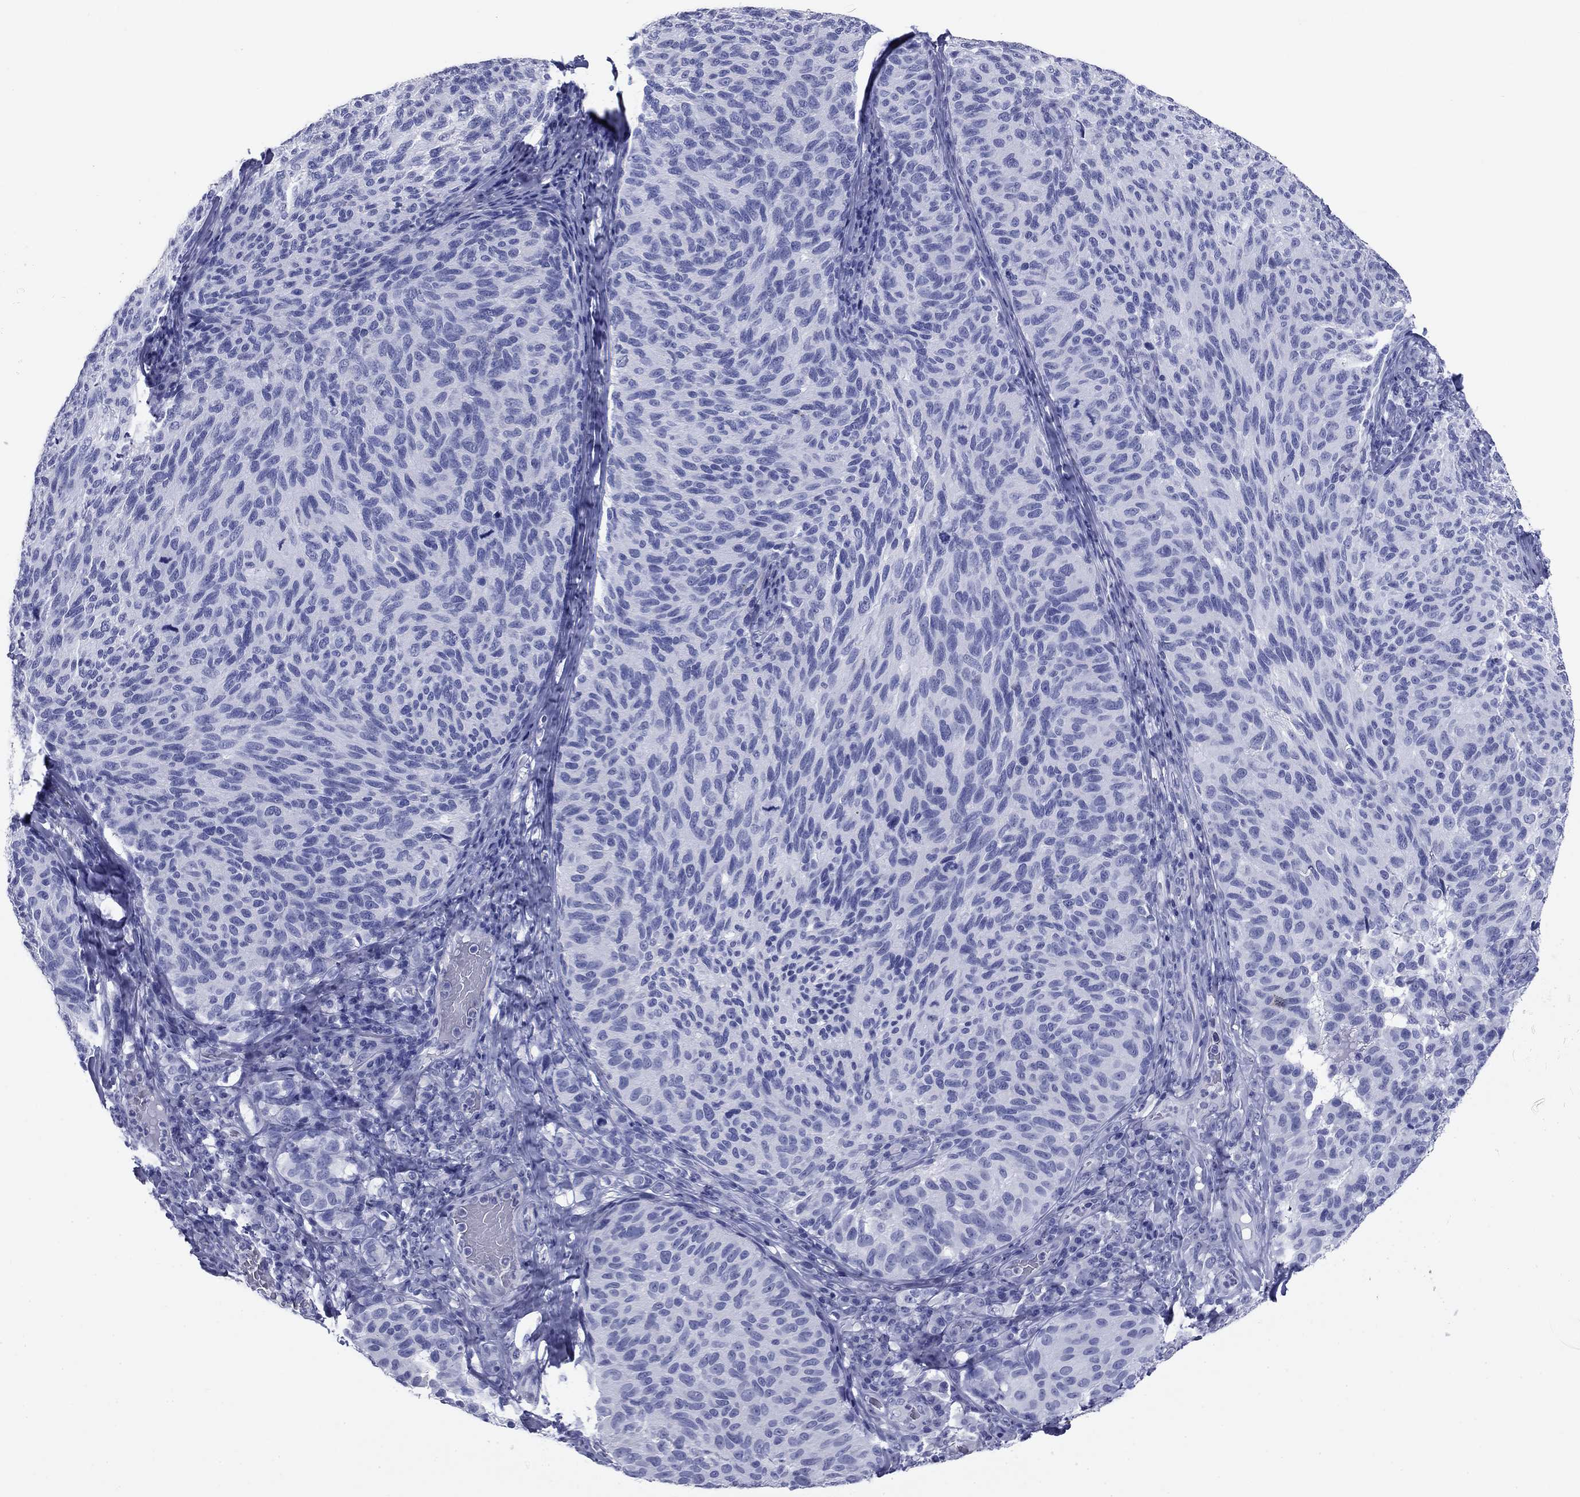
{"staining": {"intensity": "negative", "quantity": "none", "location": "none"}, "tissue": "melanoma", "cell_type": "Tumor cells", "image_type": "cancer", "snomed": [{"axis": "morphology", "description": "Malignant melanoma, NOS"}, {"axis": "topography", "description": "Skin"}], "caption": "Tumor cells show no significant protein expression in melanoma. (Immunohistochemistry, brightfield microscopy, high magnification).", "gene": "NPPA", "patient": {"sex": "female", "age": 73}}